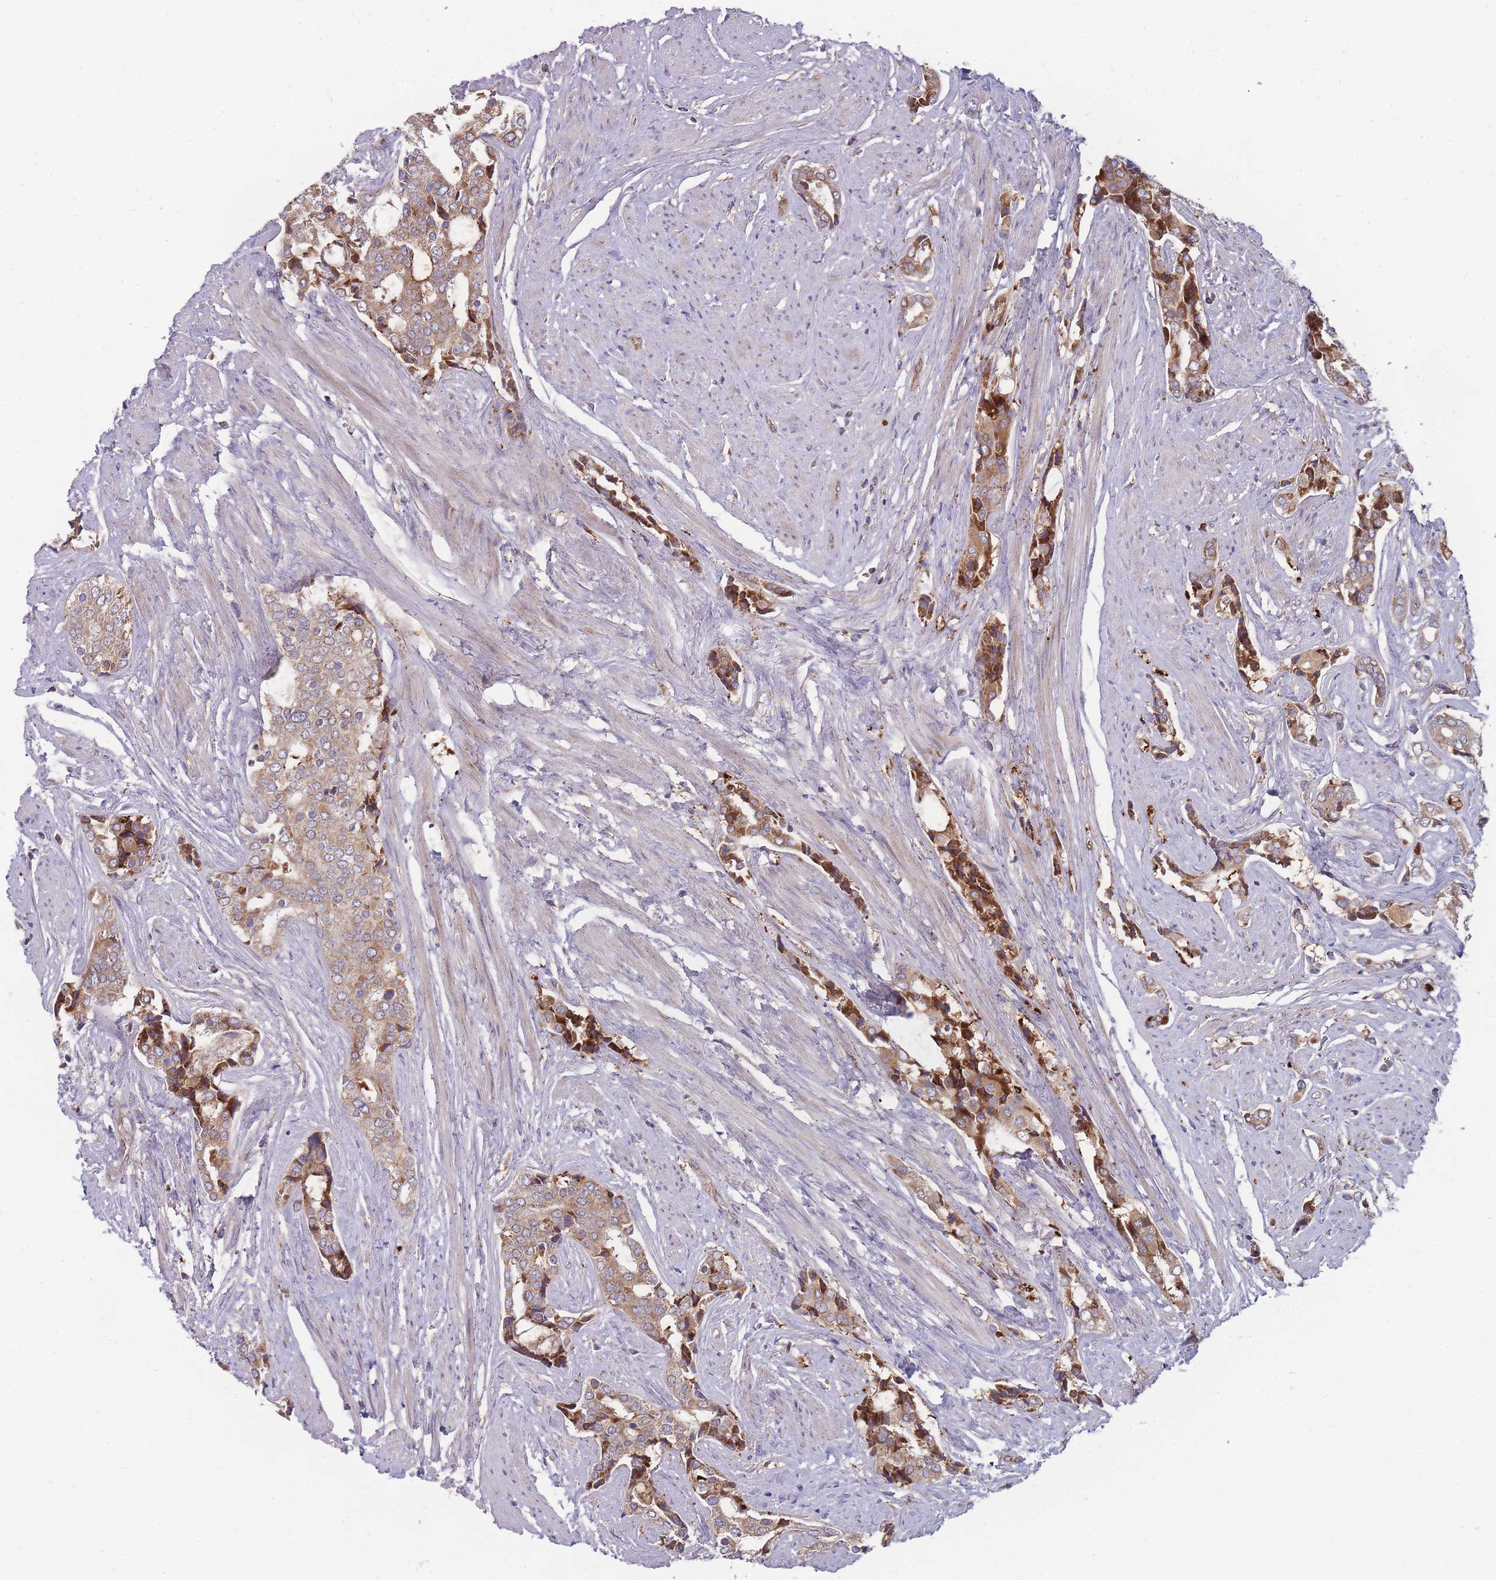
{"staining": {"intensity": "strong", "quantity": "25%-75%", "location": "cytoplasmic/membranous"}, "tissue": "prostate cancer", "cell_type": "Tumor cells", "image_type": "cancer", "snomed": [{"axis": "morphology", "description": "Adenocarcinoma, High grade"}, {"axis": "topography", "description": "Prostate"}], "caption": "Human prostate cancer (adenocarcinoma (high-grade)) stained for a protein (brown) displays strong cytoplasmic/membranous positive positivity in about 25%-75% of tumor cells.", "gene": "SLC35B4", "patient": {"sex": "male", "age": 71}}